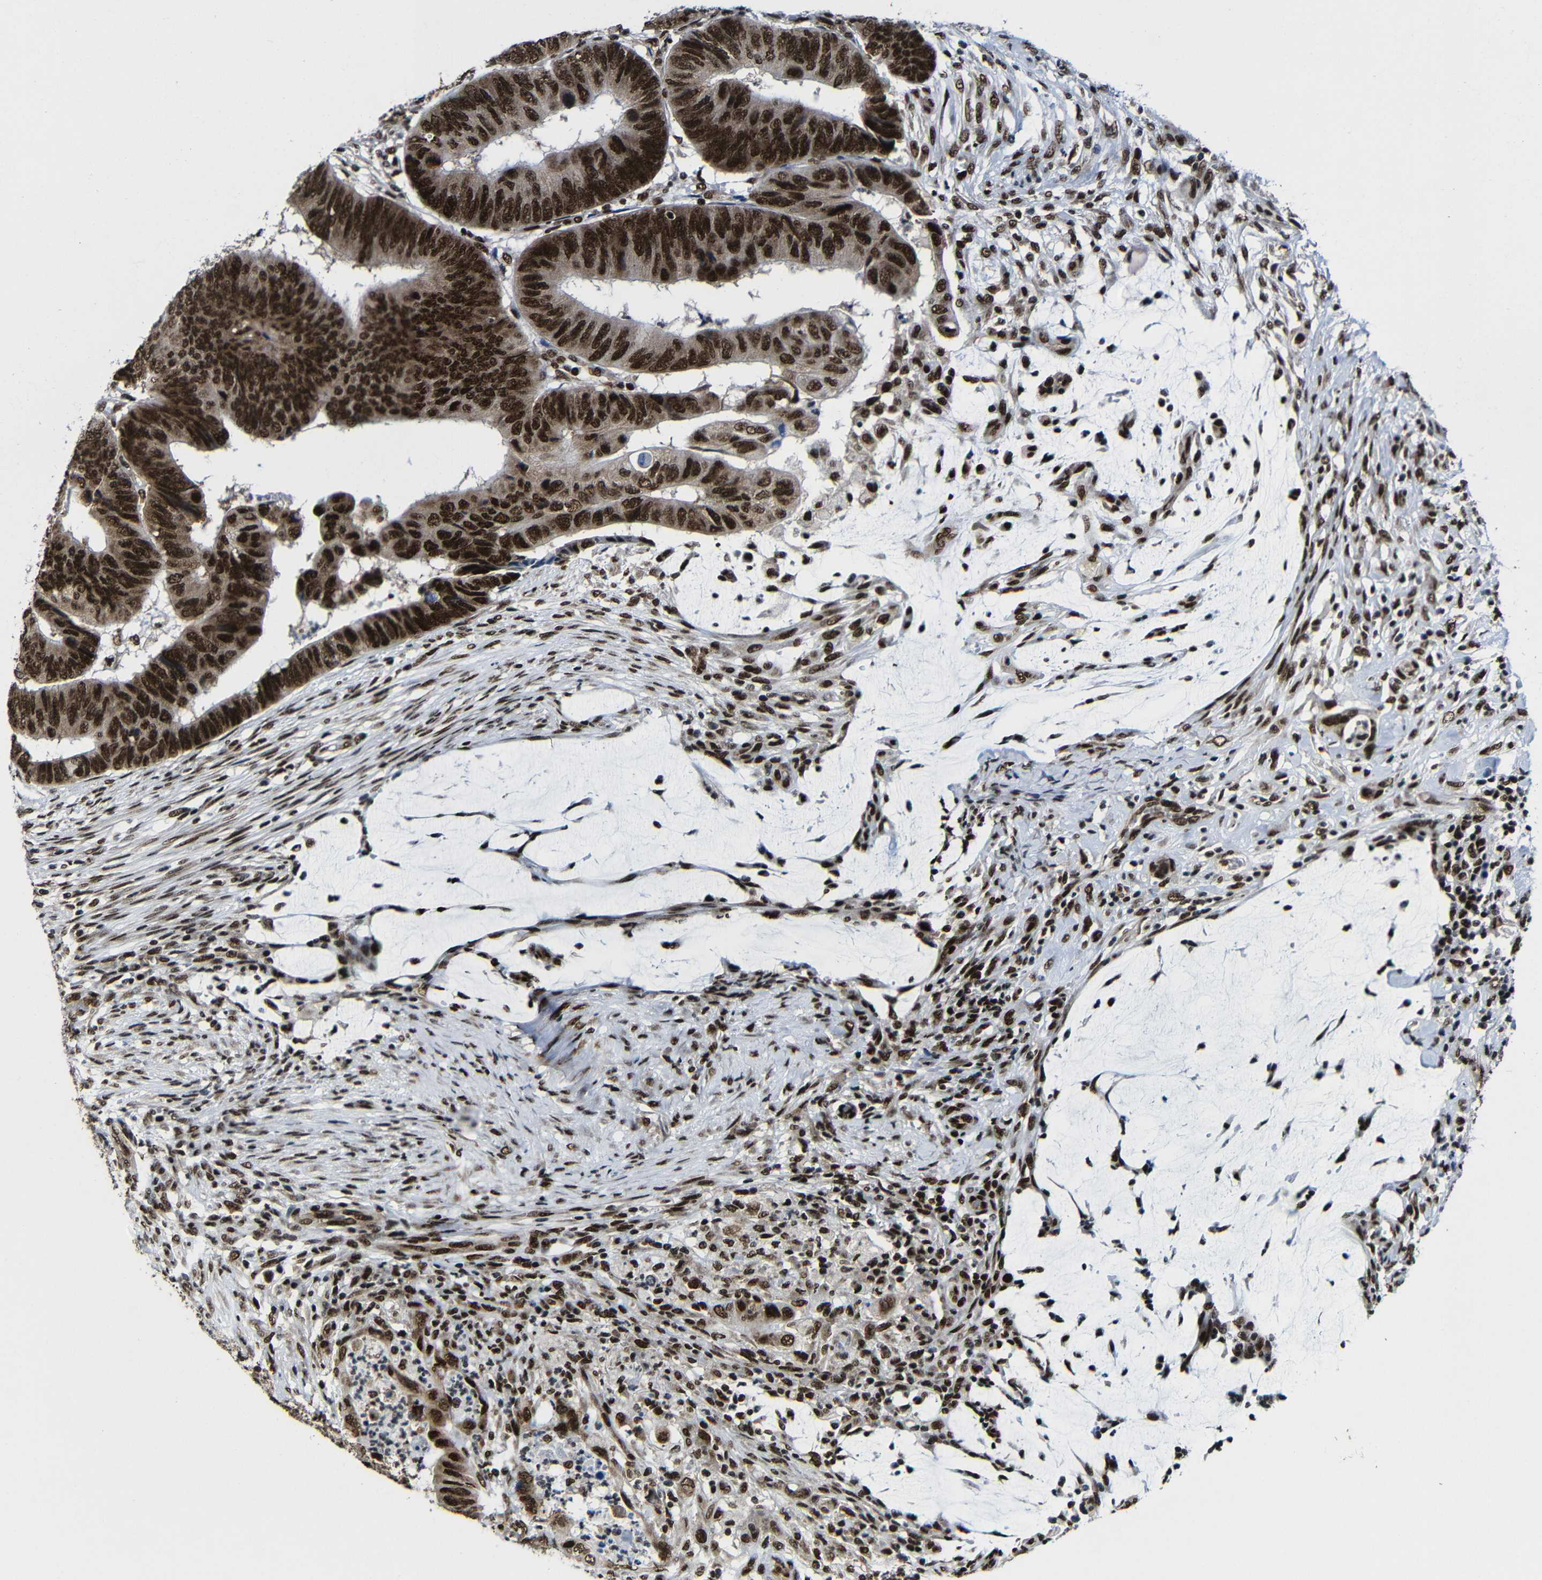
{"staining": {"intensity": "strong", "quantity": ">75%", "location": "cytoplasmic/membranous,nuclear"}, "tissue": "colorectal cancer", "cell_type": "Tumor cells", "image_type": "cancer", "snomed": [{"axis": "morphology", "description": "Normal tissue, NOS"}, {"axis": "morphology", "description": "Adenocarcinoma, NOS"}, {"axis": "topography", "description": "Rectum"}, {"axis": "topography", "description": "Peripheral nerve tissue"}], "caption": "IHC image of adenocarcinoma (colorectal) stained for a protein (brown), which demonstrates high levels of strong cytoplasmic/membranous and nuclear positivity in about >75% of tumor cells.", "gene": "PTBP1", "patient": {"sex": "male", "age": 92}}